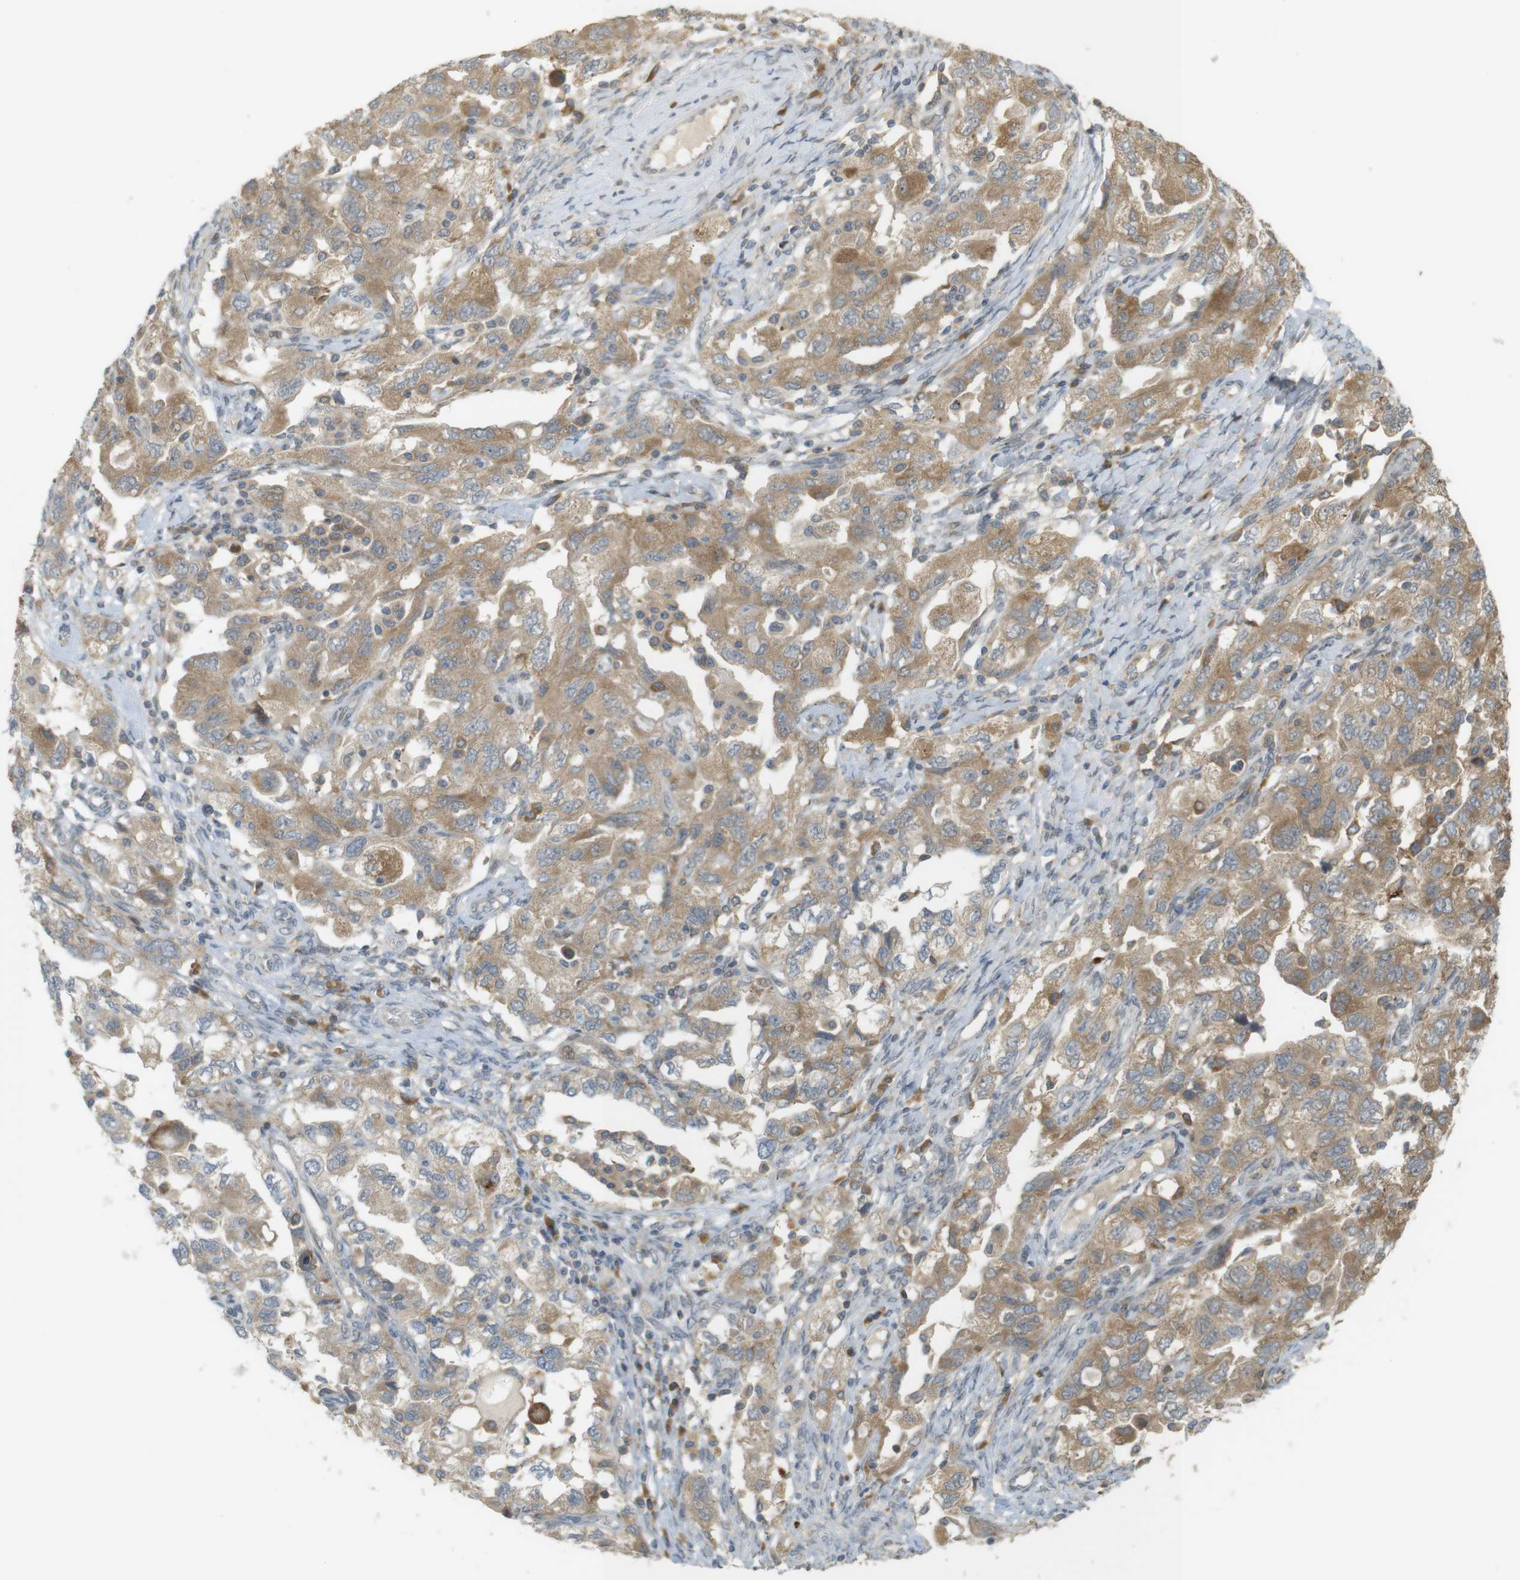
{"staining": {"intensity": "moderate", "quantity": ">75%", "location": "cytoplasmic/membranous"}, "tissue": "ovarian cancer", "cell_type": "Tumor cells", "image_type": "cancer", "snomed": [{"axis": "morphology", "description": "Carcinoma, NOS"}, {"axis": "morphology", "description": "Cystadenocarcinoma, serous, NOS"}, {"axis": "topography", "description": "Ovary"}], "caption": "A micrograph showing moderate cytoplasmic/membranous staining in approximately >75% of tumor cells in ovarian cancer (carcinoma), as visualized by brown immunohistochemical staining.", "gene": "CLRN3", "patient": {"sex": "female", "age": 69}}